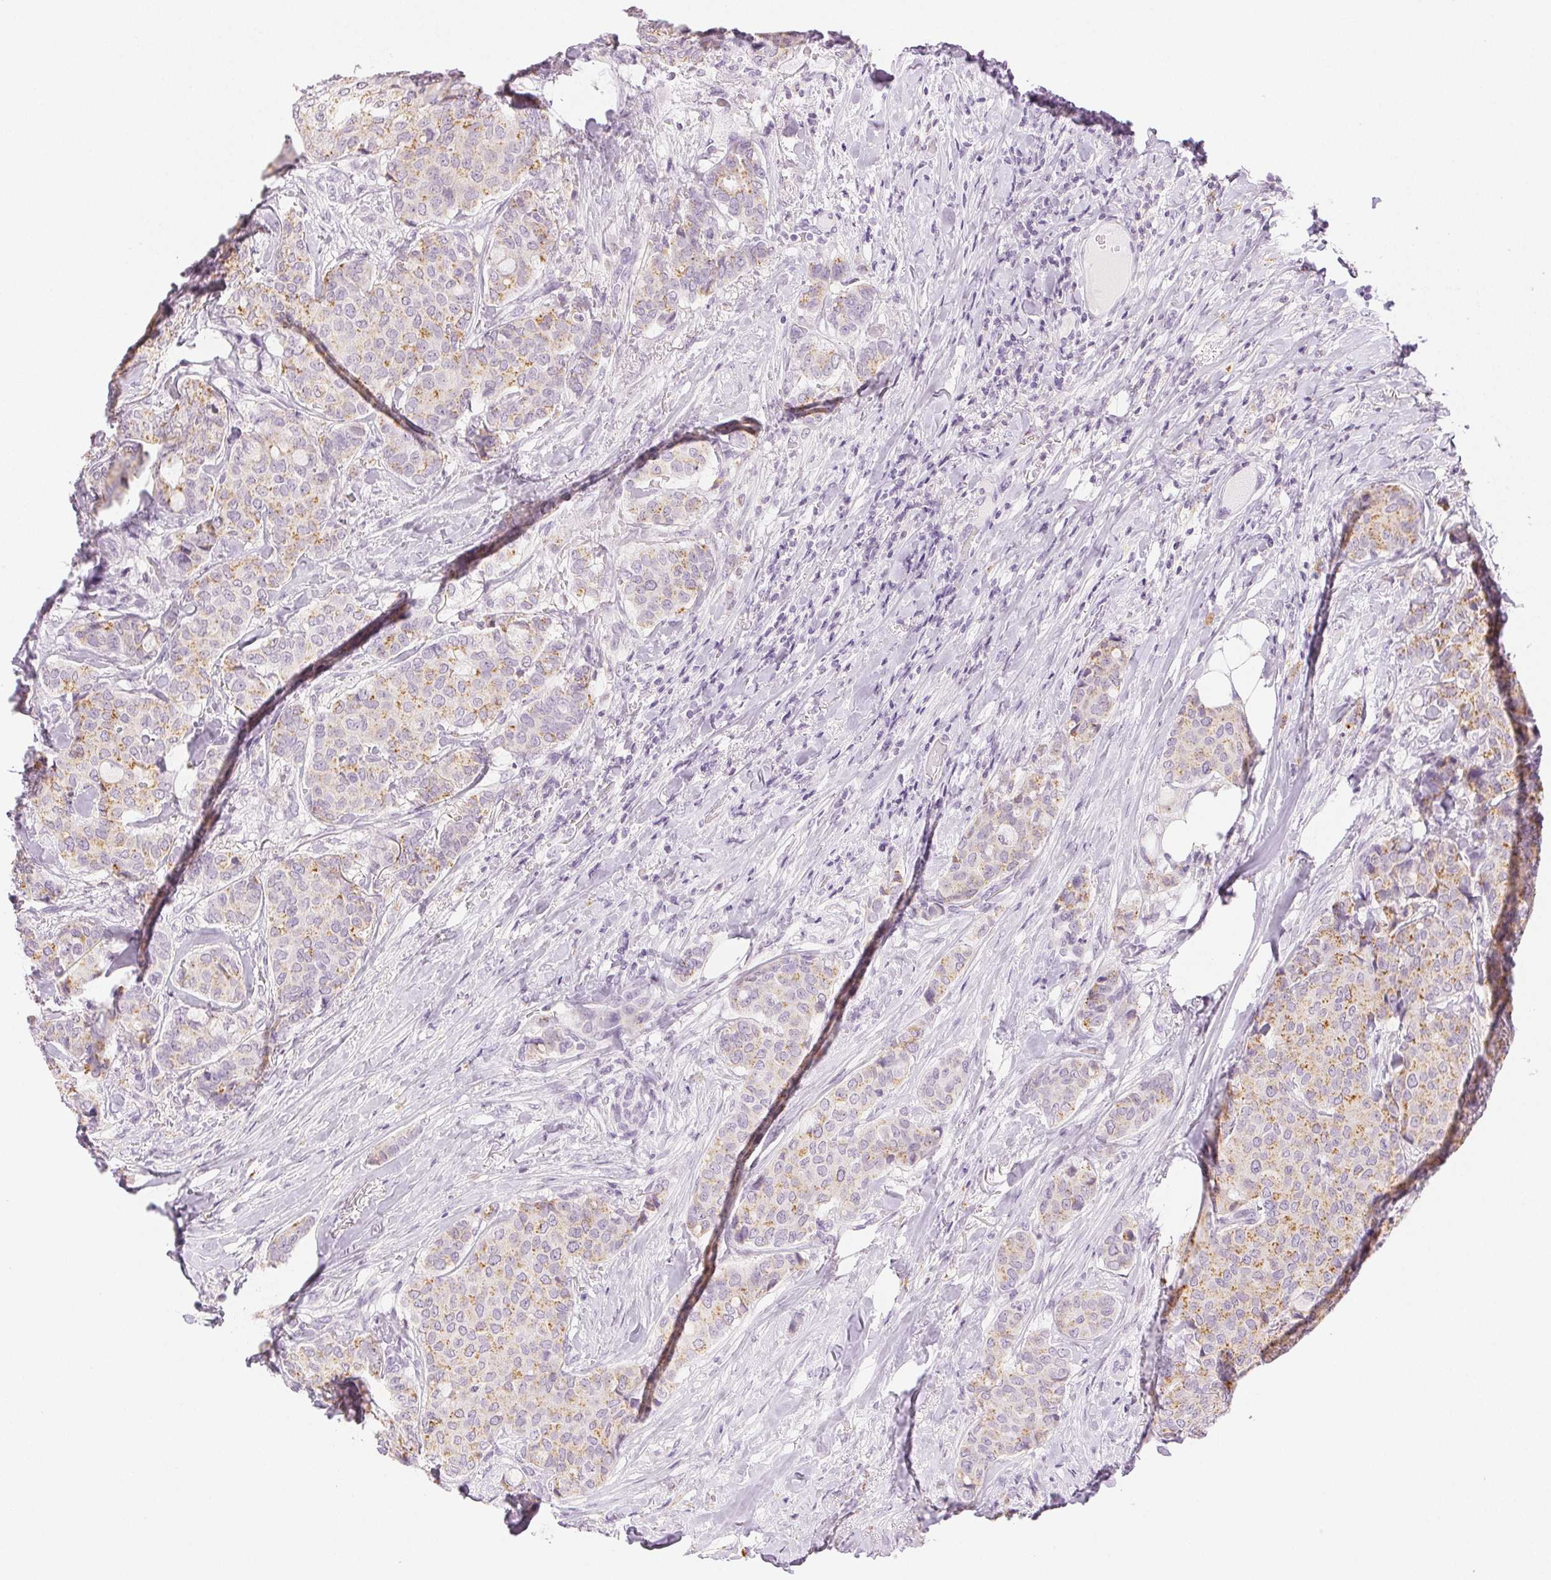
{"staining": {"intensity": "weak", "quantity": "25%-75%", "location": "cytoplasmic/membranous"}, "tissue": "breast cancer", "cell_type": "Tumor cells", "image_type": "cancer", "snomed": [{"axis": "morphology", "description": "Duct carcinoma"}, {"axis": "topography", "description": "Breast"}], "caption": "Infiltrating ductal carcinoma (breast) tissue exhibits weak cytoplasmic/membranous staining in approximately 25%-75% of tumor cells", "gene": "SLC5A2", "patient": {"sex": "female", "age": 75}}